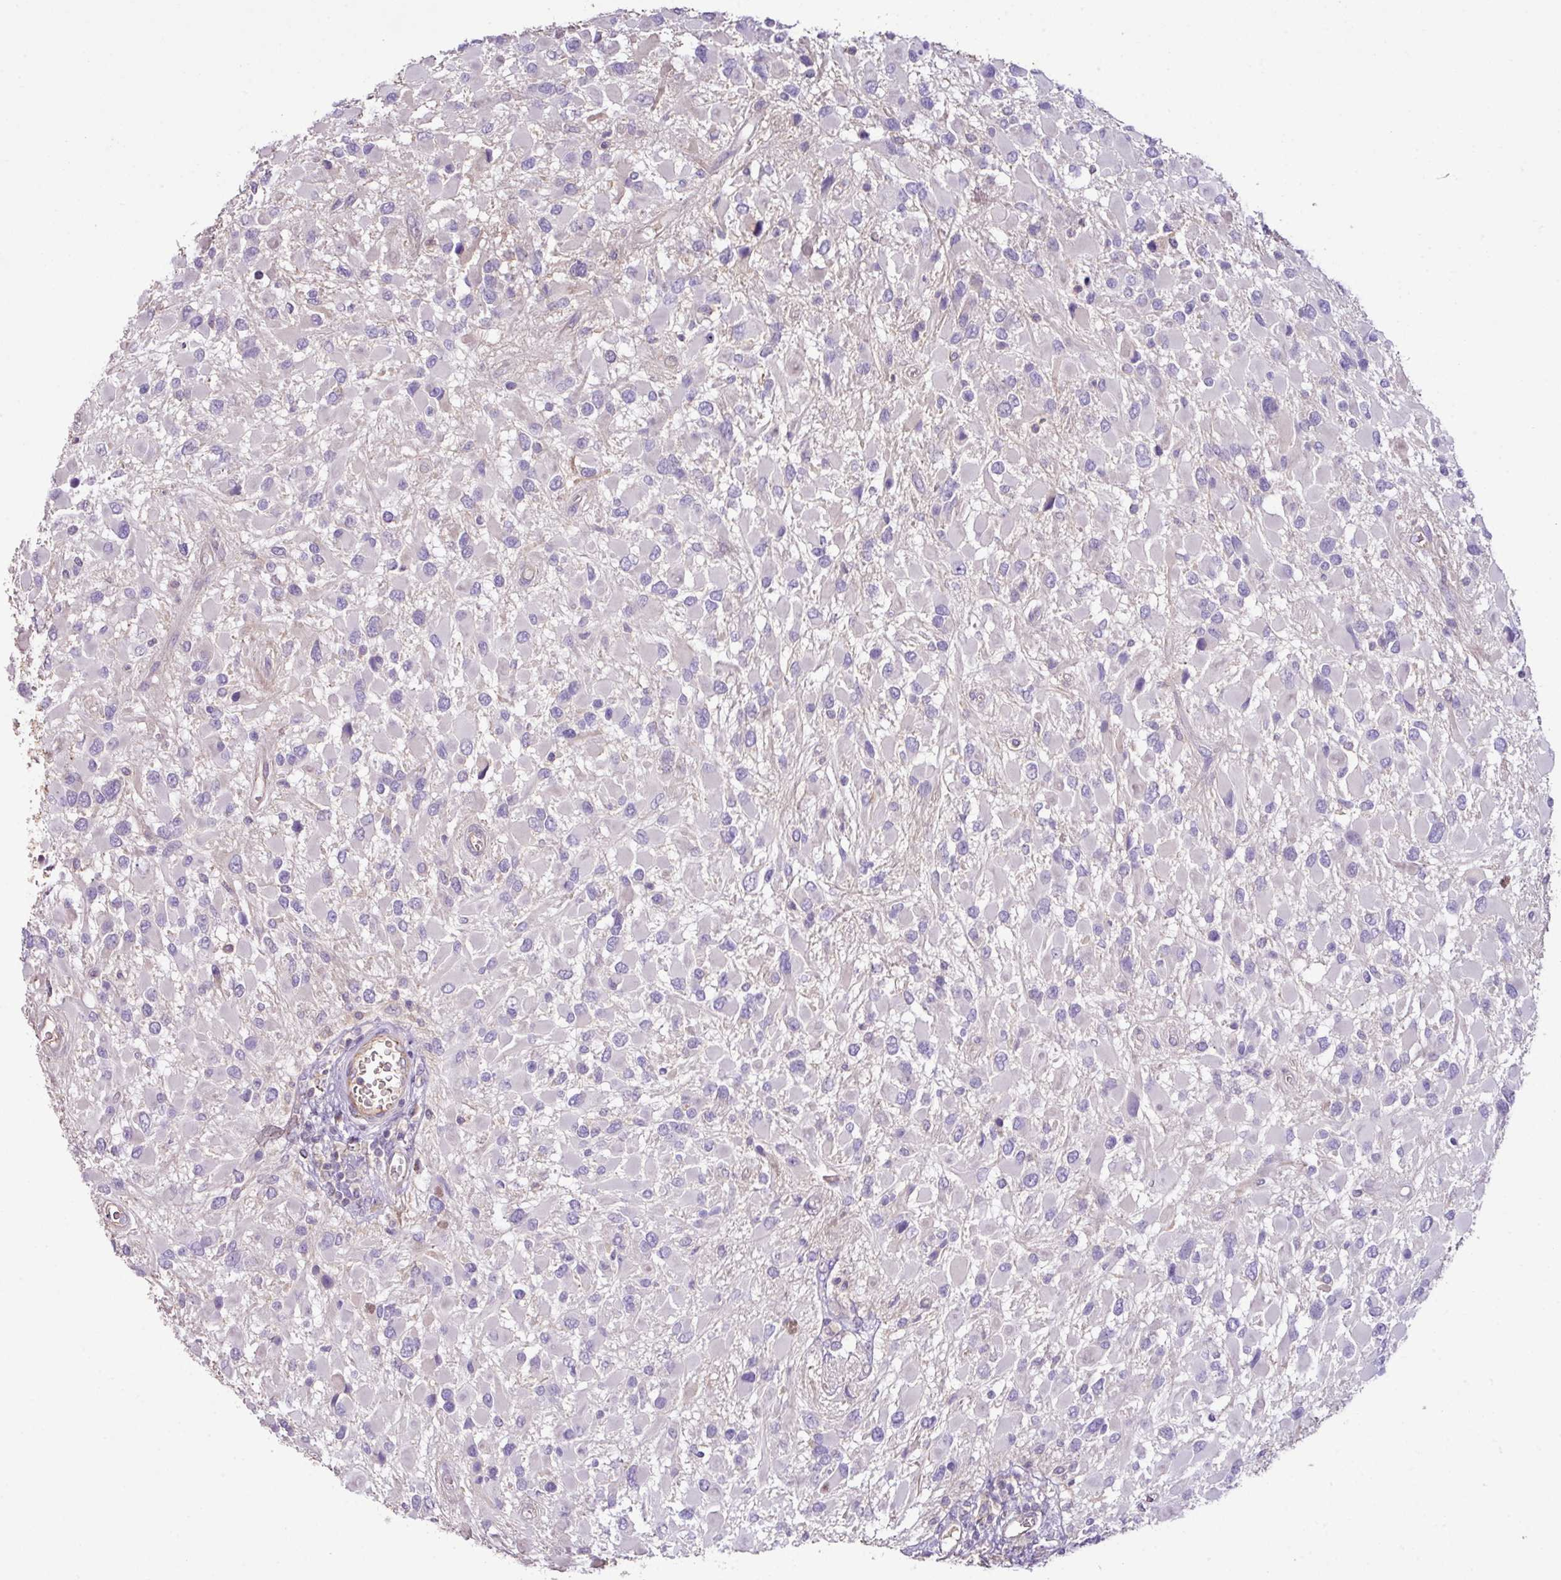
{"staining": {"intensity": "negative", "quantity": "none", "location": "none"}, "tissue": "glioma", "cell_type": "Tumor cells", "image_type": "cancer", "snomed": [{"axis": "morphology", "description": "Glioma, malignant, High grade"}, {"axis": "topography", "description": "Brain"}], "caption": "Tumor cells show no significant protein positivity in glioma.", "gene": "AGR3", "patient": {"sex": "male", "age": 53}}